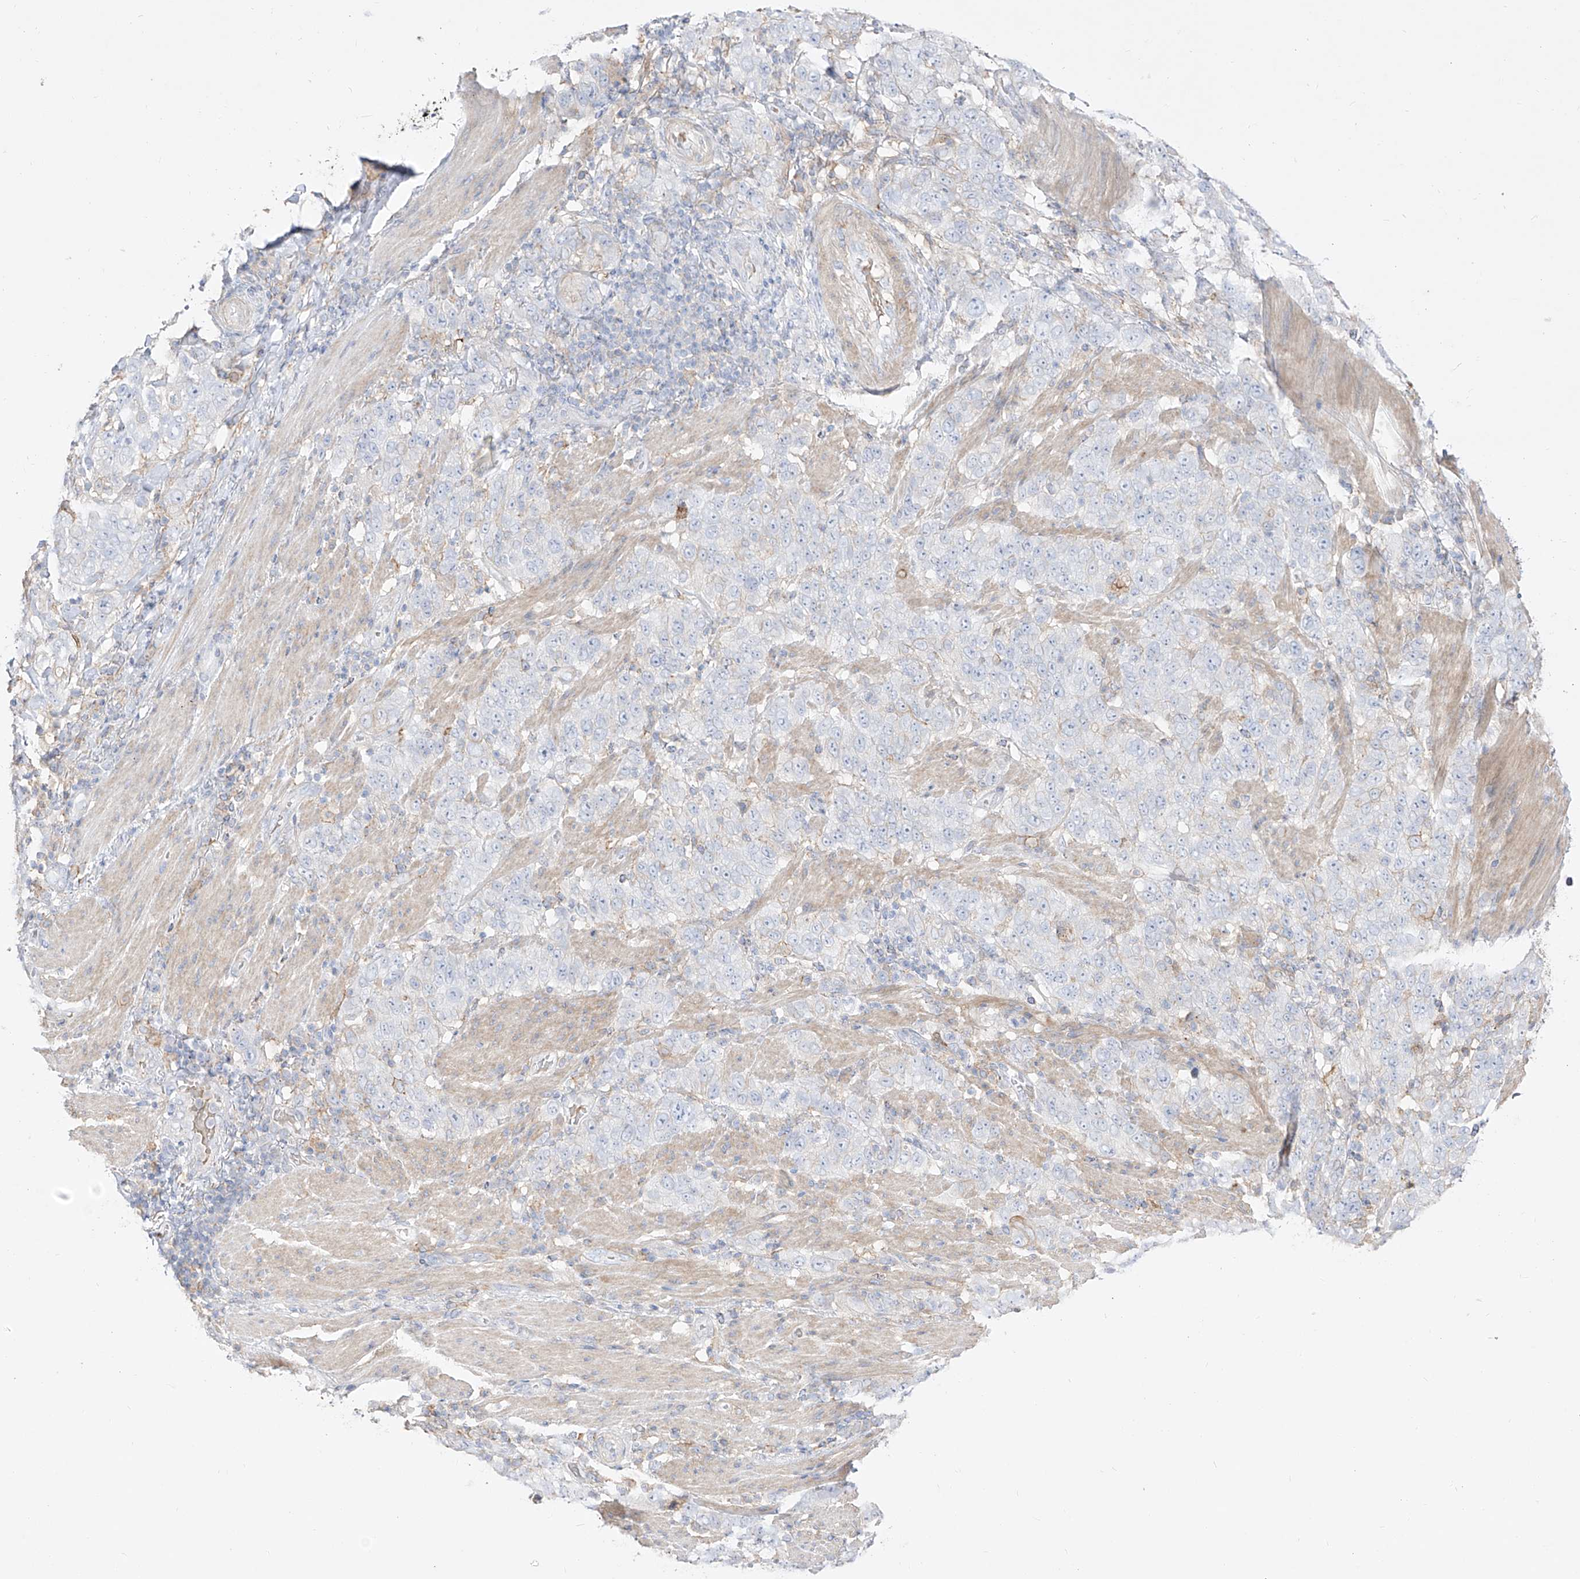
{"staining": {"intensity": "negative", "quantity": "none", "location": "none"}, "tissue": "stomach cancer", "cell_type": "Tumor cells", "image_type": "cancer", "snomed": [{"axis": "morphology", "description": "Adenocarcinoma, NOS"}, {"axis": "topography", "description": "Stomach"}], "caption": "A micrograph of stomach cancer (adenocarcinoma) stained for a protein reveals no brown staining in tumor cells. (Brightfield microscopy of DAB (3,3'-diaminobenzidine) immunohistochemistry at high magnification).", "gene": "ZGRF1", "patient": {"sex": "male", "age": 48}}